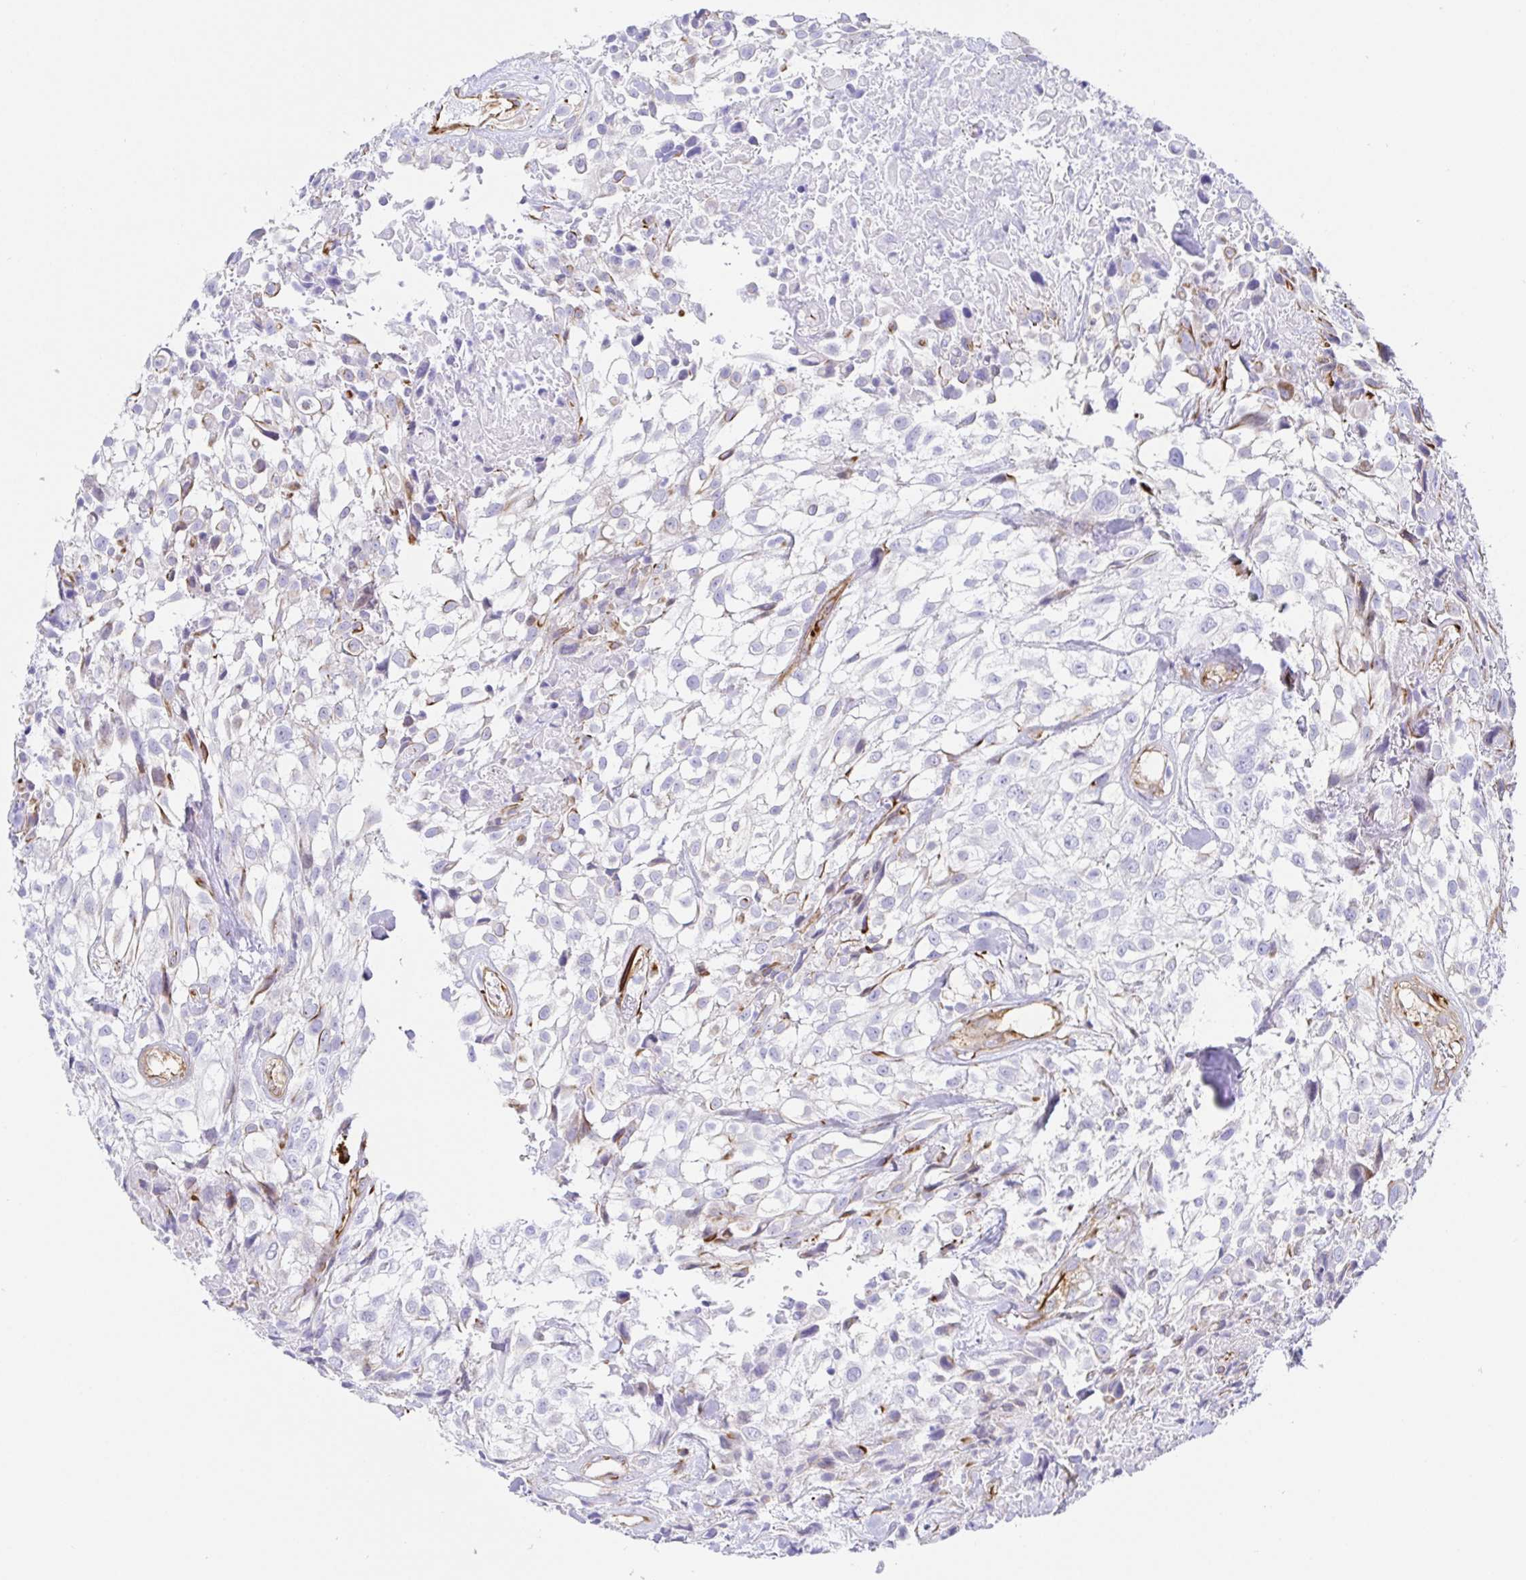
{"staining": {"intensity": "negative", "quantity": "none", "location": "none"}, "tissue": "urothelial cancer", "cell_type": "Tumor cells", "image_type": "cancer", "snomed": [{"axis": "morphology", "description": "Urothelial carcinoma, High grade"}, {"axis": "topography", "description": "Urinary bladder"}], "caption": "An immunohistochemistry (IHC) image of urothelial cancer is shown. There is no staining in tumor cells of urothelial cancer. Brightfield microscopy of IHC stained with DAB (3,3'-diaminobenzidine) (brown) and hematoxylin (blue), captured at high magnification.", "gene": "DOCK1", "patient": {"sex": "male", "age": 56}}